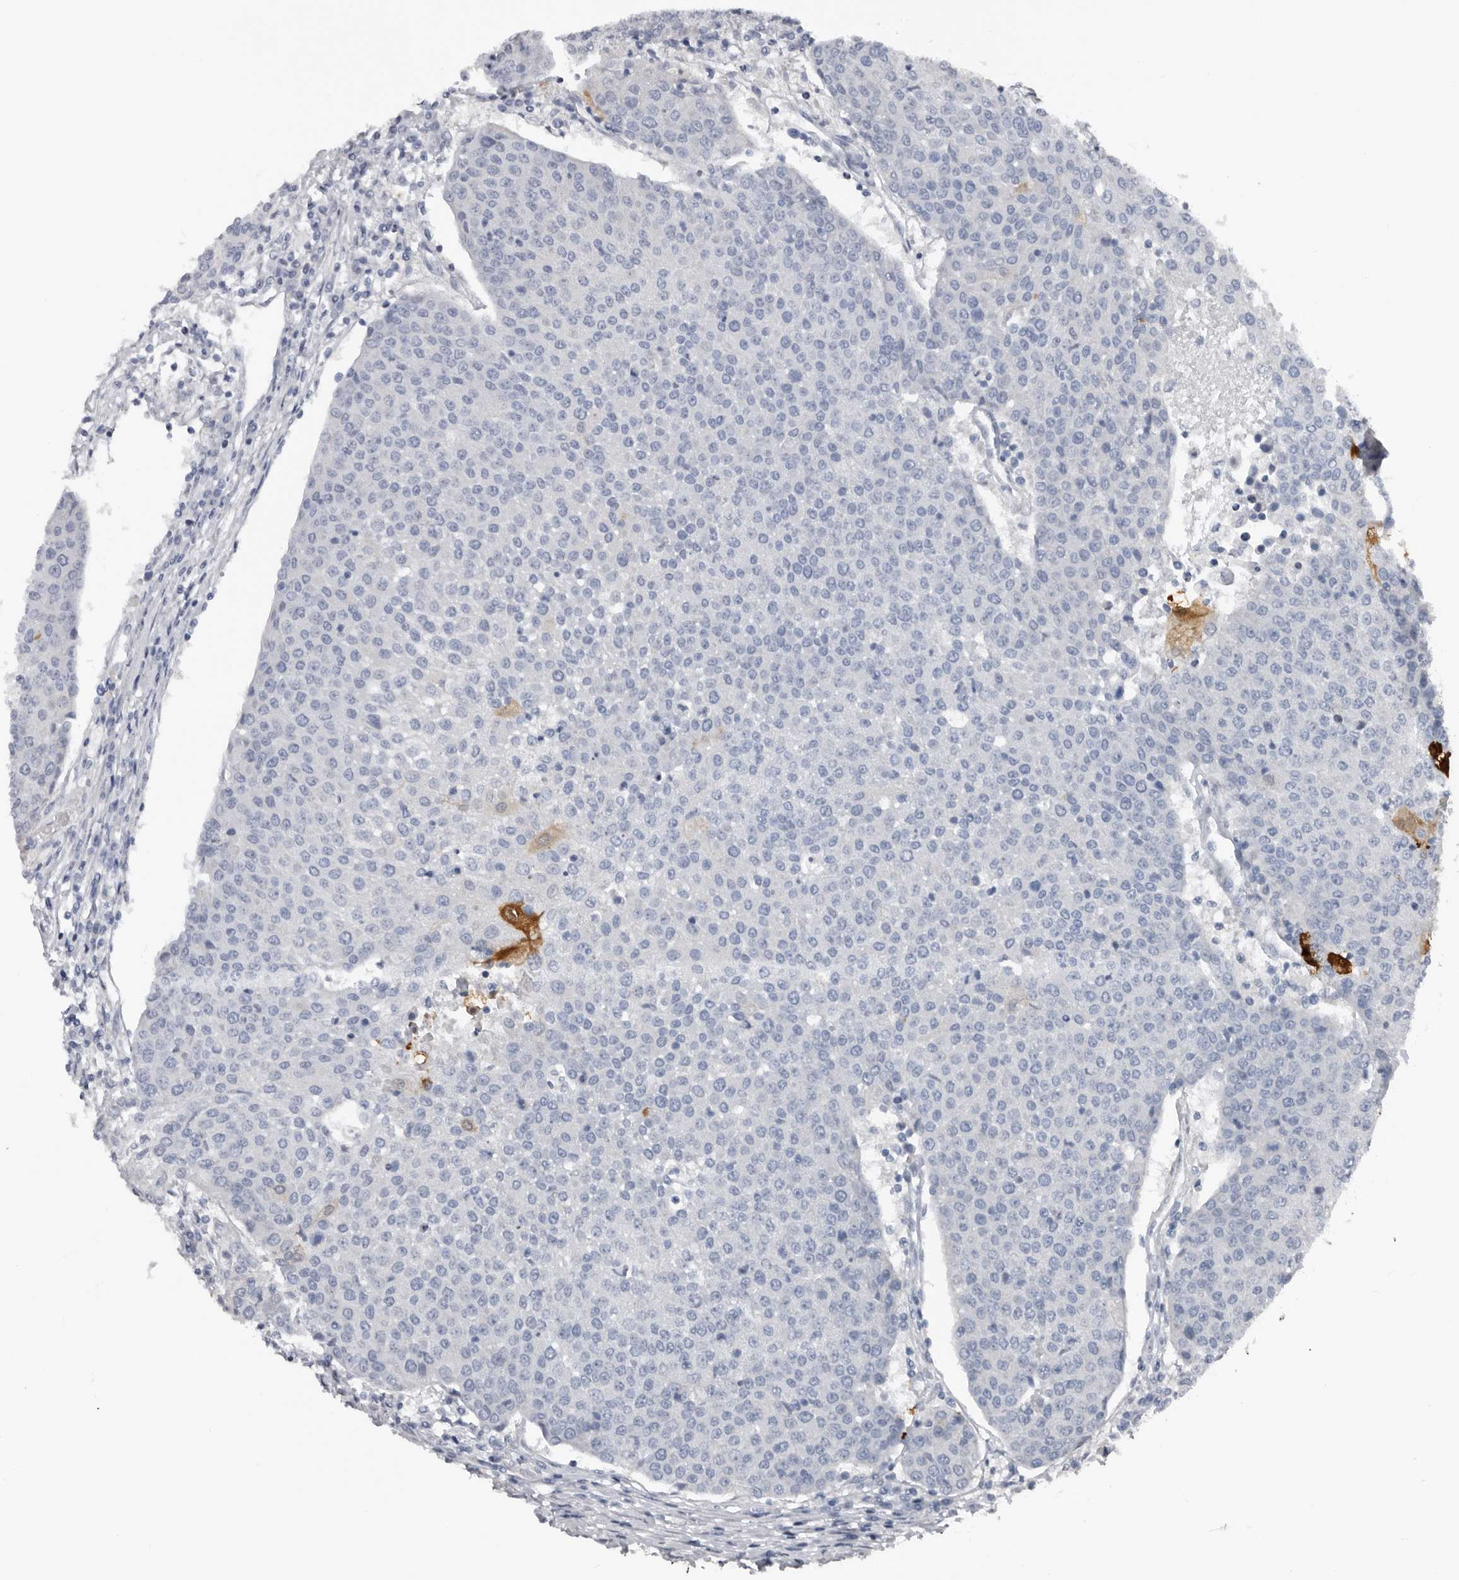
{"staining": {"intensity": "negative", "quantity": "none", "location": "none"}, "tissue": "urothelial cancer", "cell_type": "Tumor cells", "image_type": "cancer", "snomed": [{"axis": "morphology", "description": "Urothelial carcinoma, High grade"}, {"axis": "topography", "description": "Urinary bladder"}], "caption": "Protein analysis of urothelial carcinoma (high-grade) displays no significant staining in tumor cells. The staining is performed using DAB (3,3'-diaminobenzidine) brown chromogen with nuclei counter-stained in using hematoxylin.", "gene": "FABP7", "patient": {"sex": "female", "age": 85}}